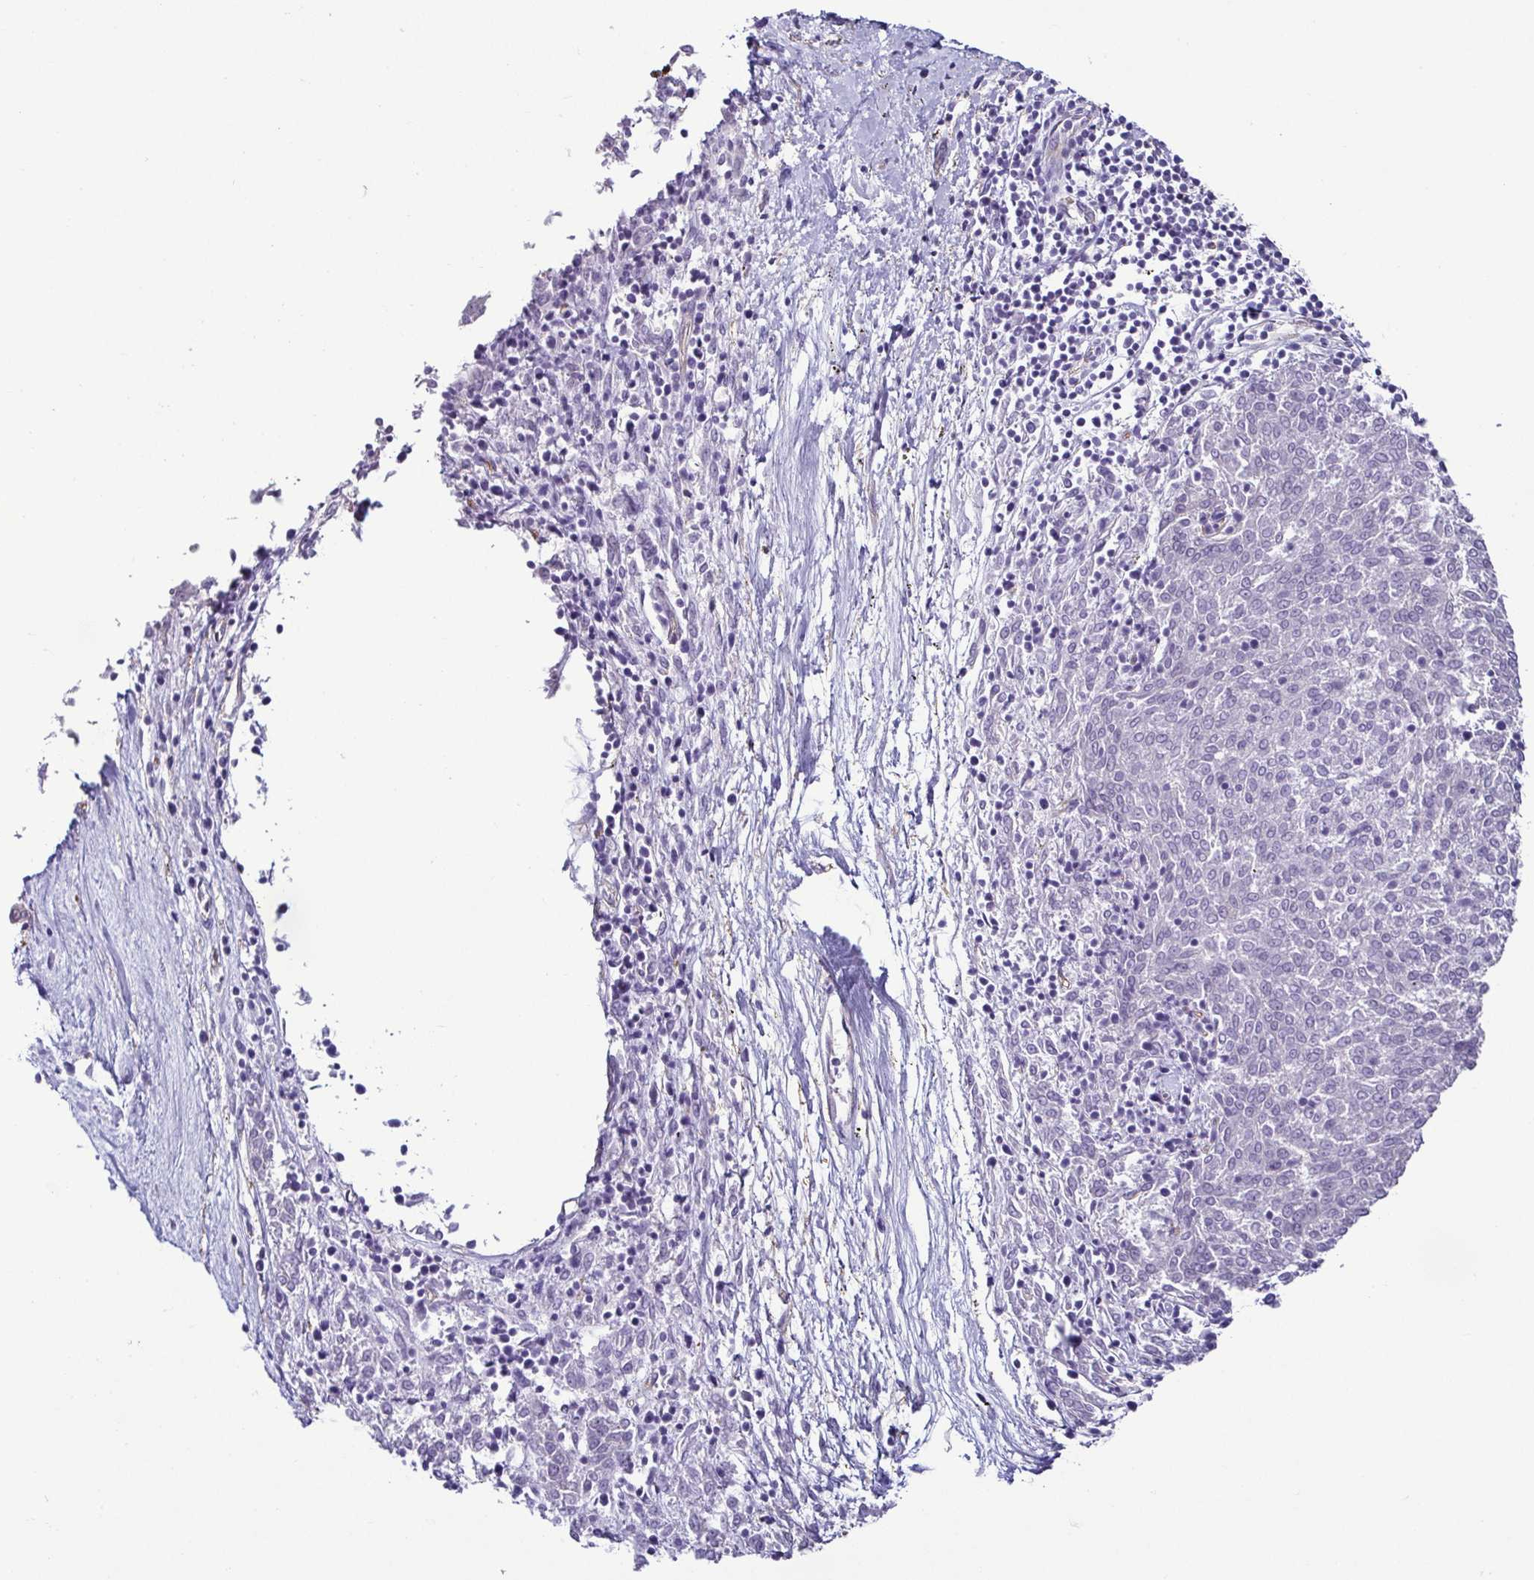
{"staining": {"intensity": "negative", "quantity": "none", "location": "none"}, "tissue": "melanoma", "cell_type": "Tumor cells", "image_type": "cancer", "snomed": [{"axis": "morphology", "description": "Malignant melanoma, NOS"}, {"axis": "topography", "description": "Skin"}], "caption": "This is an immunohistochemistry (IHC) image of melanoma. There is no staining in tumor cells.", "gene": "CASP14", "patient": {"sex": "female", "age": 72}}